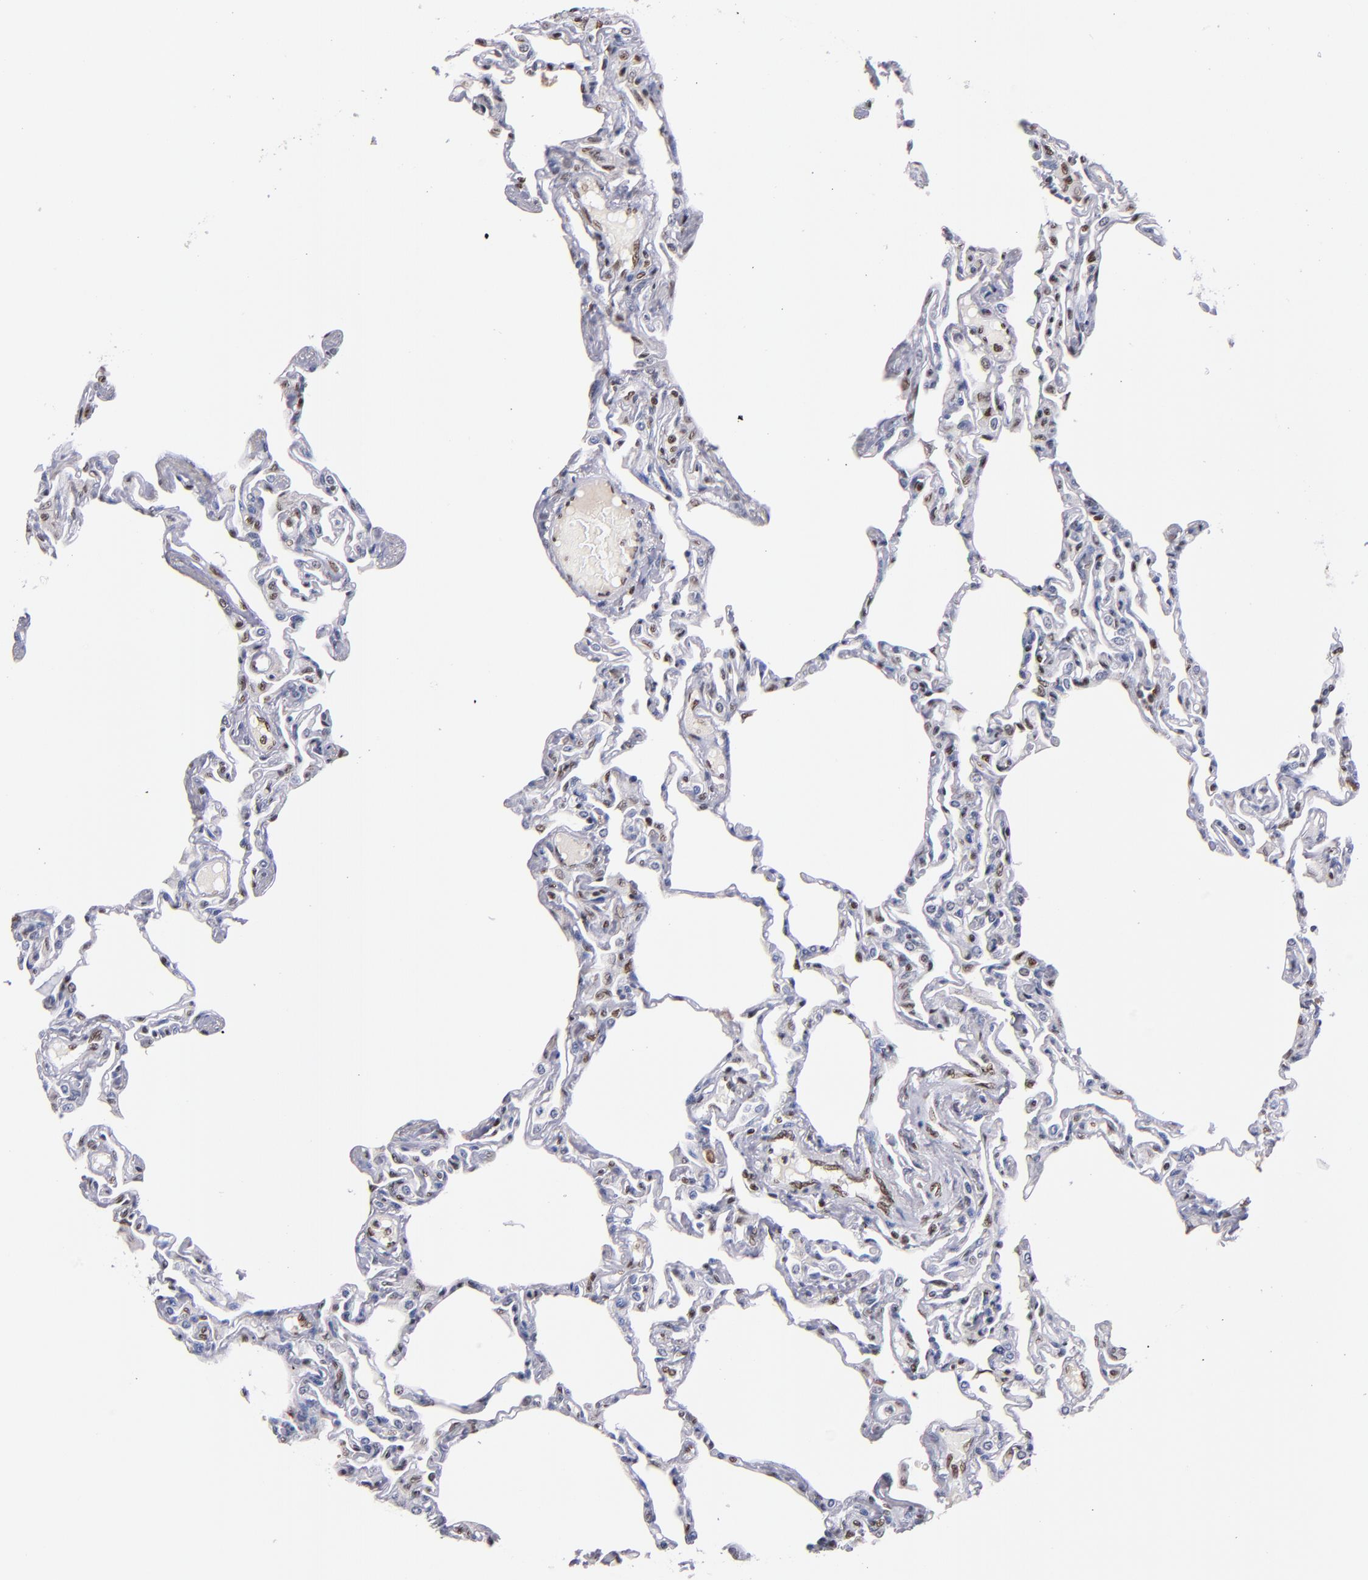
{"staining": {"intensity": "negative", "quantity": "none", "location": "none"}, "tissue": "lung", "cell_type": "Alveolar cells", "image_type": "normal", "snomed": [{"axis": "morphology", "description": "Normal tissue, NOS"}, {"axis": "topography", "description": "Lung"}], "caption": "DAB (3,3'-diaminobenzidine) immunohistochemical staining of normal human lung exhibits no significant staining in alveolar cells. (Brightfield microscopy of DAB immunohistochemistry at high magnification).", "gene": "IFI16", "patient": {"sex": "female", "age": 49}}